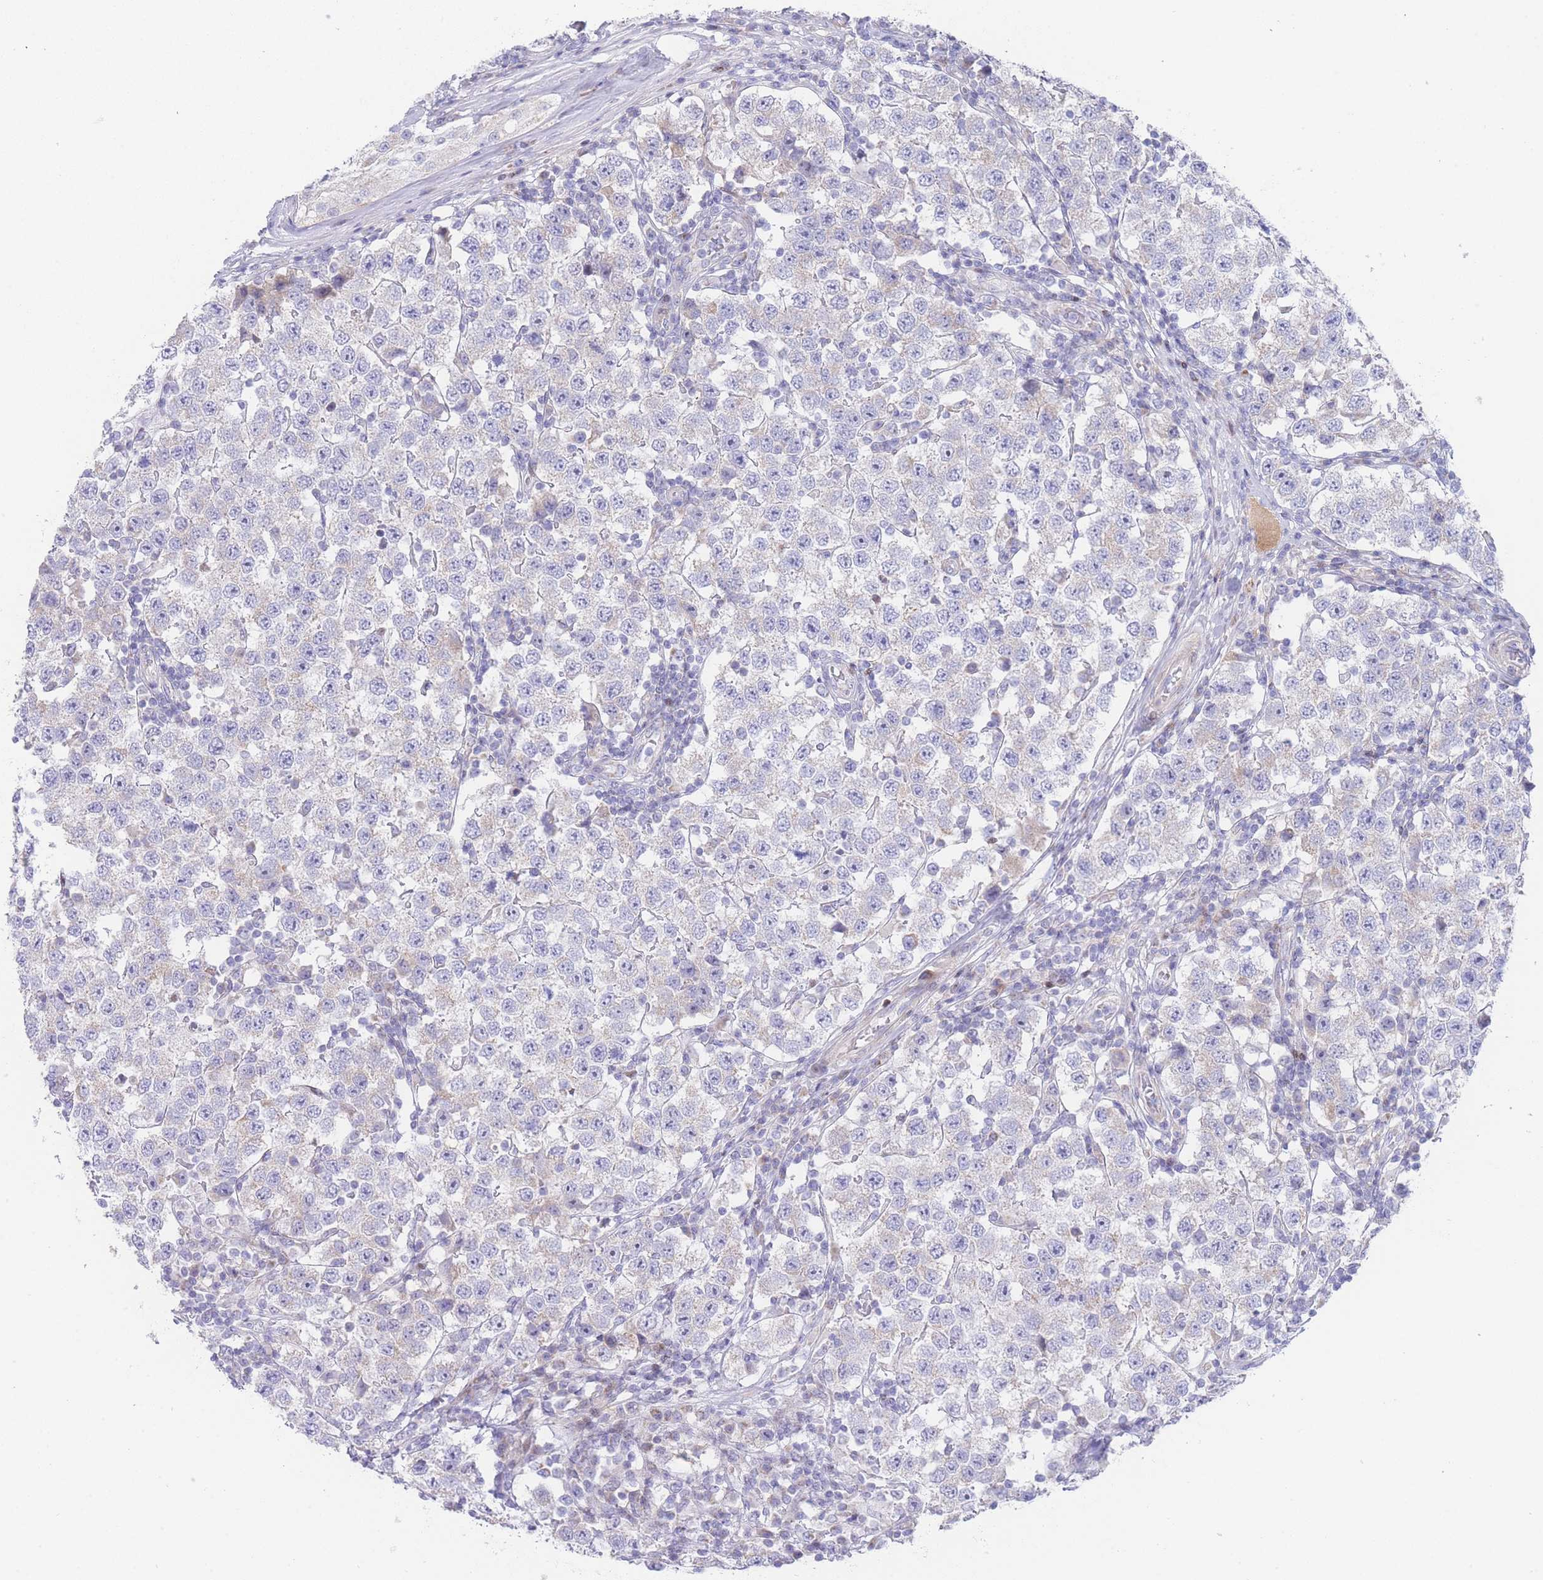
{"staining": {"intensity": "negative", "quantity": "none", "location": "none"}, "tissue": "testis cancer", "cell_type": "Tumor cells", "image_type": "cancer", "snomed": [{"axis": "morphology", "description": "Seminoma, NOS"}, {"axis": "topography", "description": "Testis"}], "caption": "IHC of human testis seminoma displays no positivity in tumor cells.", "gene": "GPAM", "patient": {"sex": "male", "age": 34}}